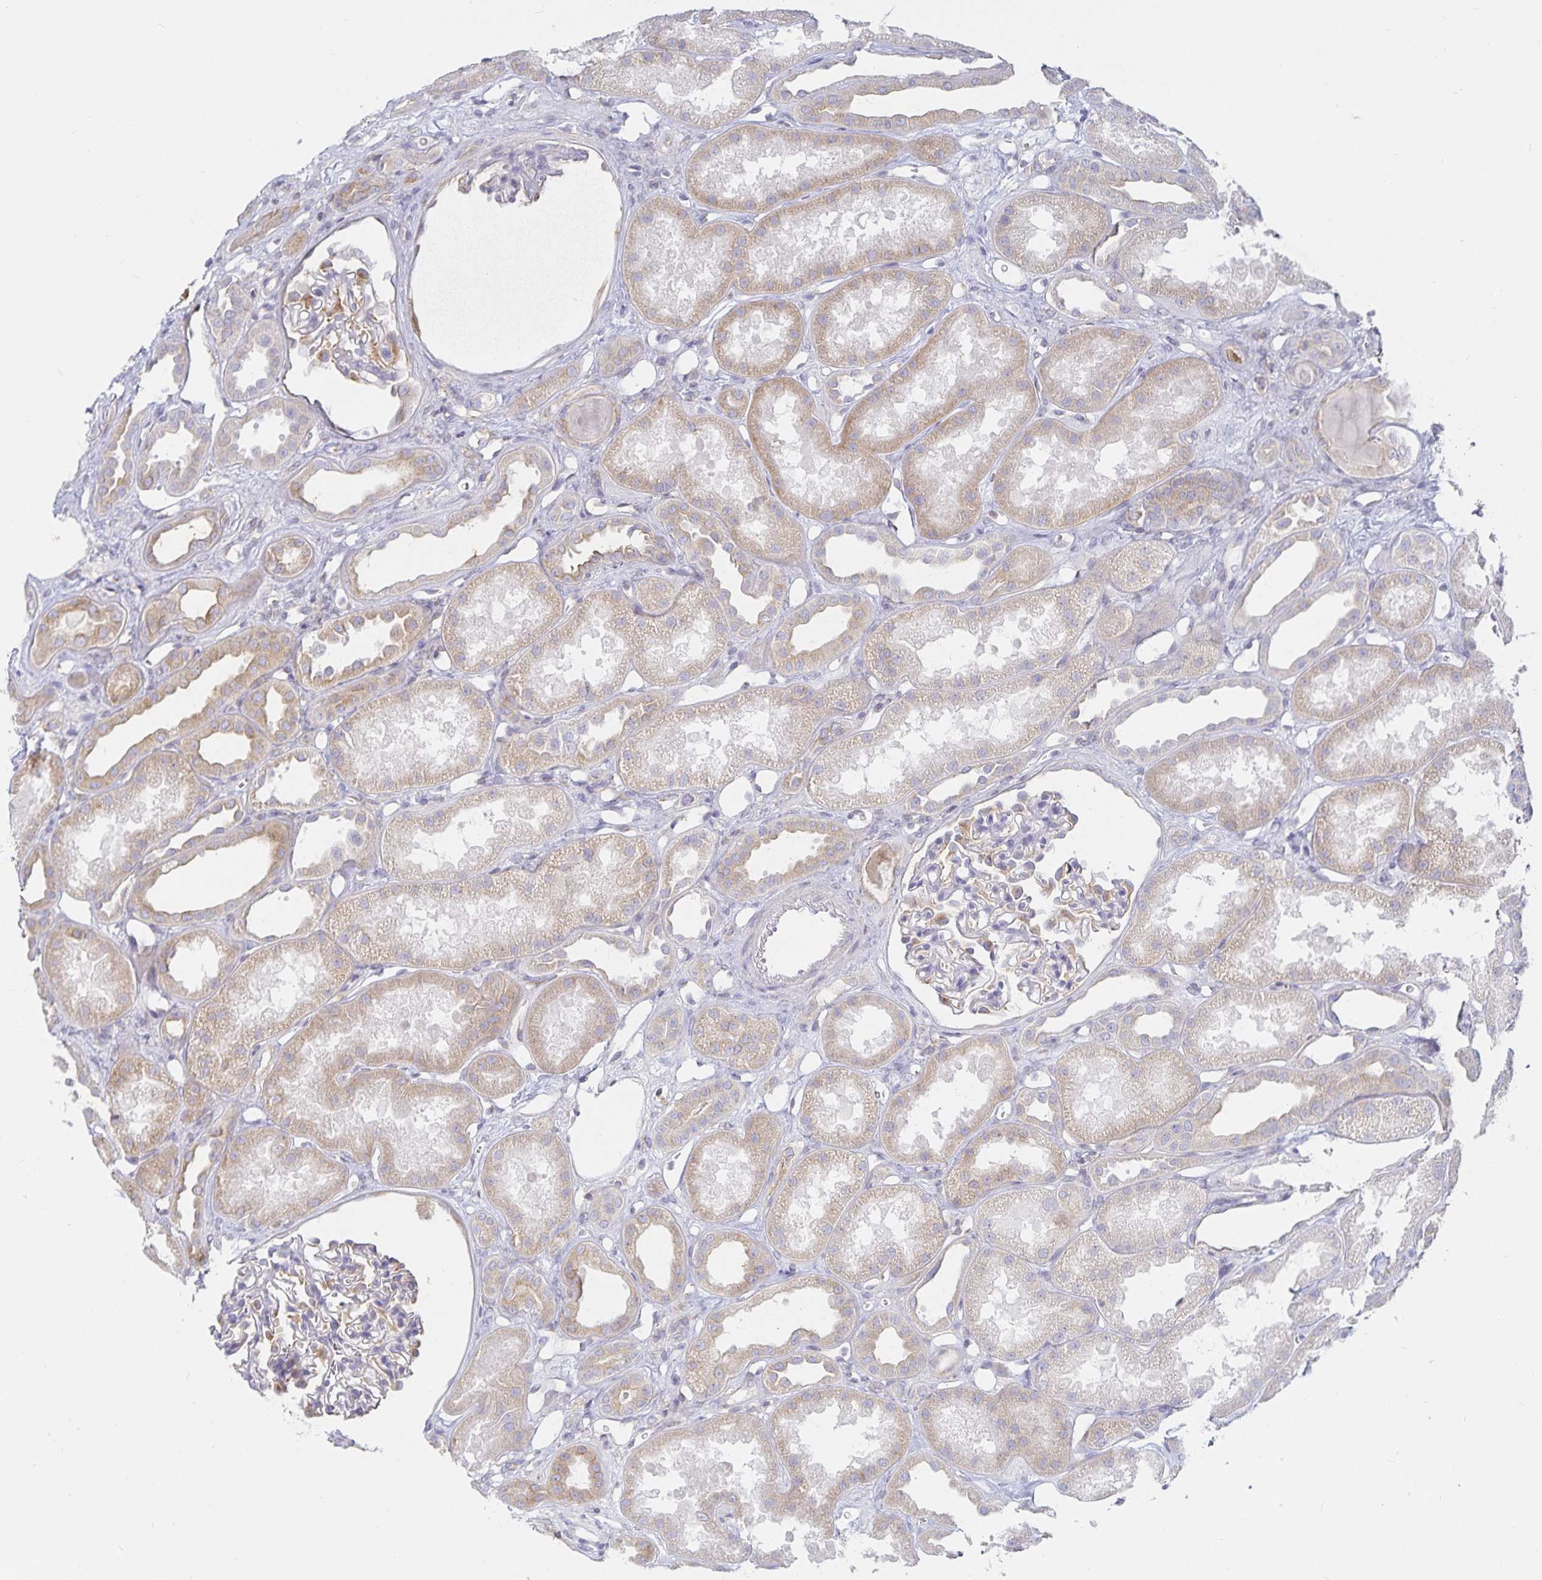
{"staining": {"intensity": "negative", "quantity": "none", "location": "none"}, "tissue": "kidney", "cell_type": "Cells in glomeruli", "image_type": "normal", "snomed": [{"axis": "morphology", "description": "Normal tissue, NOS"}, {"axis": "topography", "description": "Kidney"}], "caption": "High magnification brightfield microscopy of normal kidney stained with DAB (brown) and counterstained with hematoxylin (blue): cells in glomeruli show no significant staining. (Stains: DAB immunohistochemistry with hematoxylin counter stain, Microscopy: brightfield microscopy at high magnification).", "gene": "SFTPA1", "patient": {"sex": "male", "age": 61}}